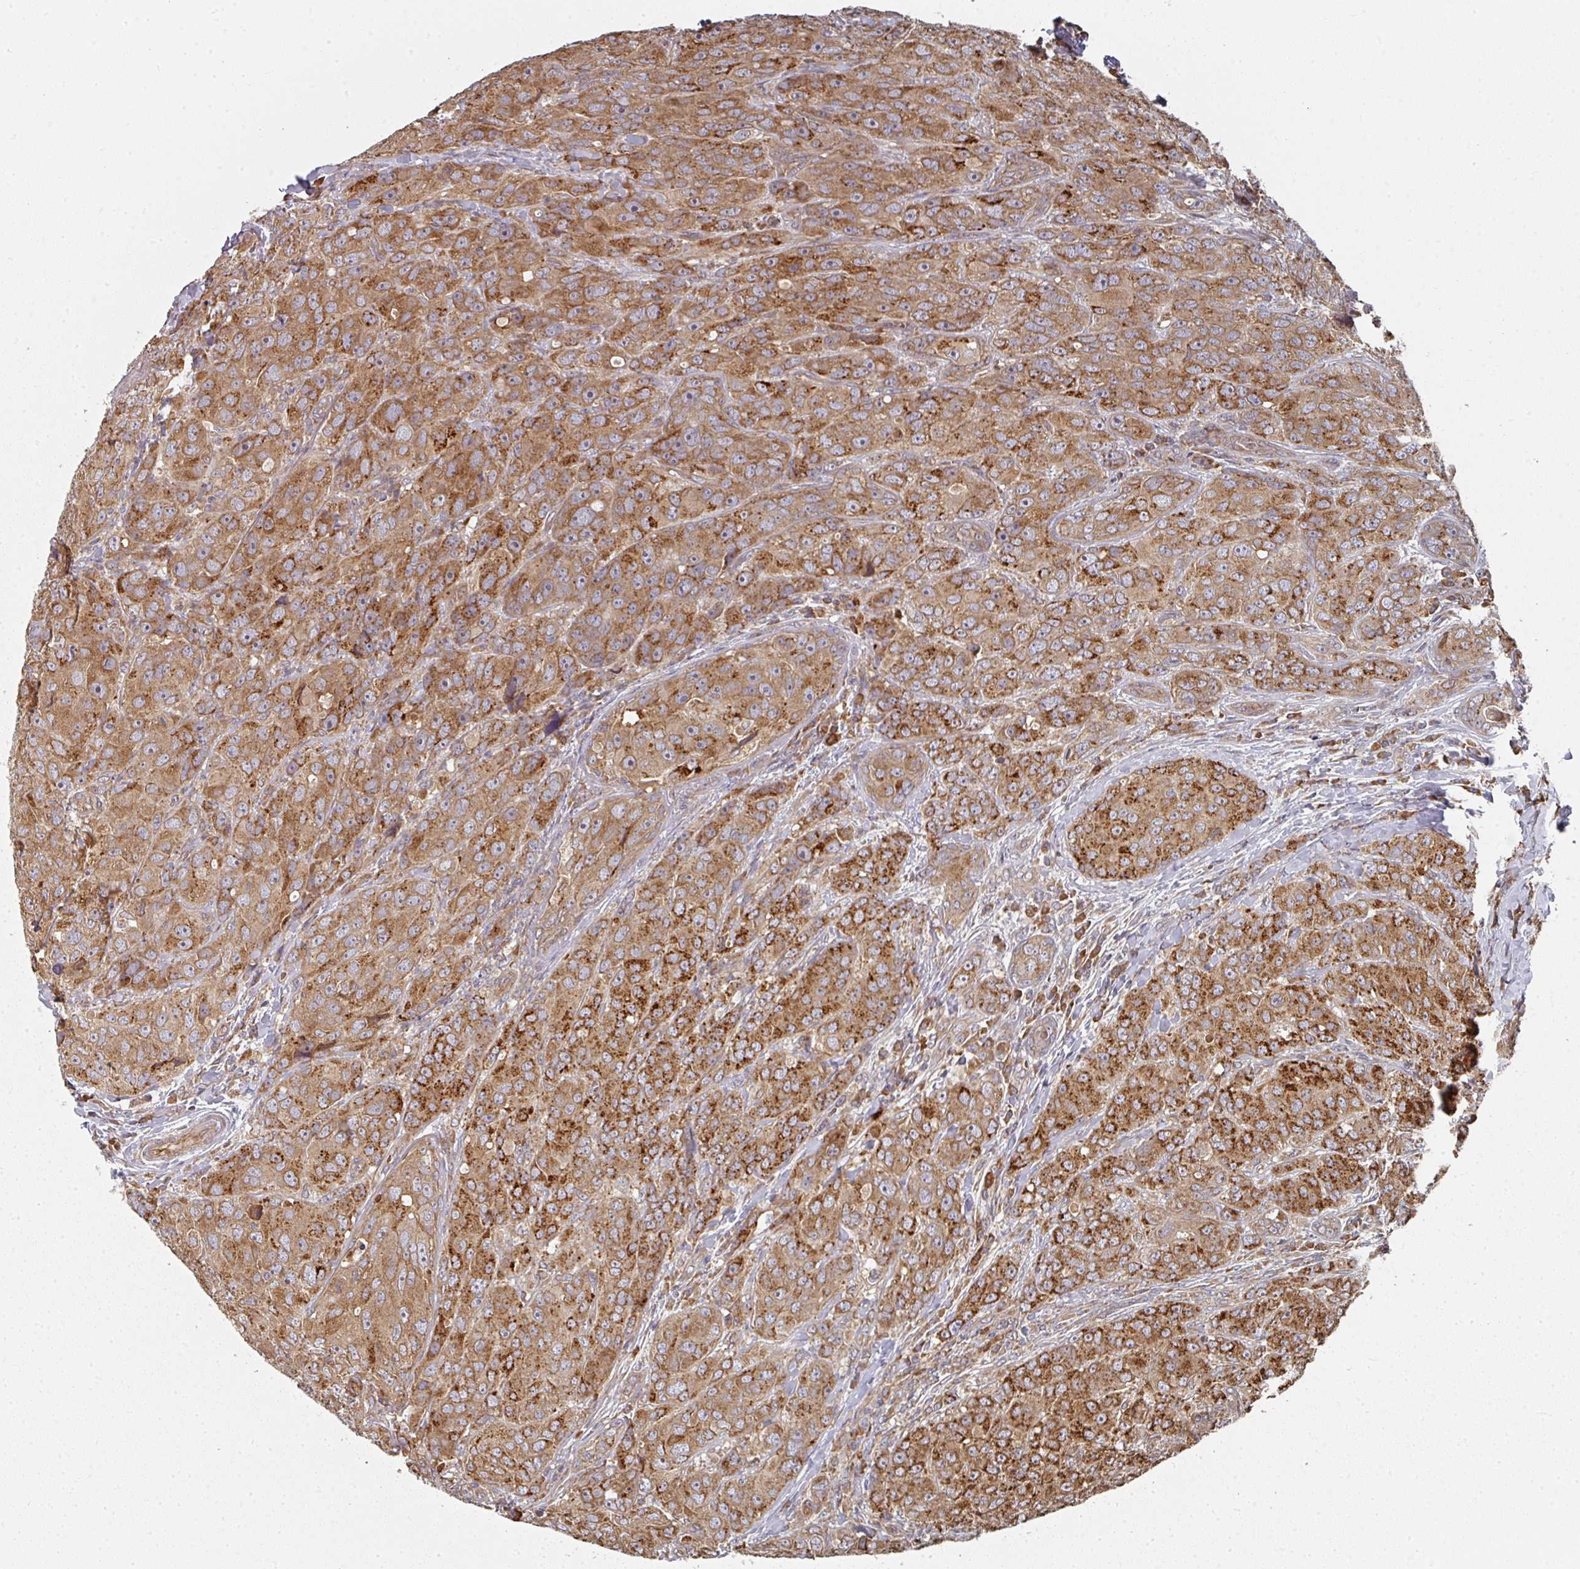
{"staining": {"intensity": "strong", "quantity": ">75%", "location": "cytoplasmic/membranous"}, "tissue": "breast cancer", "cell_type": "Tumor cells", "image_type": "cancer", "snomed": [{"axis": "morphology", "description": "Duct carcinoma"}, {"axis": "topography", "description": "Breast"}], "caption": "Breast intraductal carcinoma was stained to show a protein in brown. There is high levels of strong cytoplasmic/membranous staining in approximately >75% of tumor cells.", "gene": "EDEM2", "patient": {"sex": "female", "age": 43}}